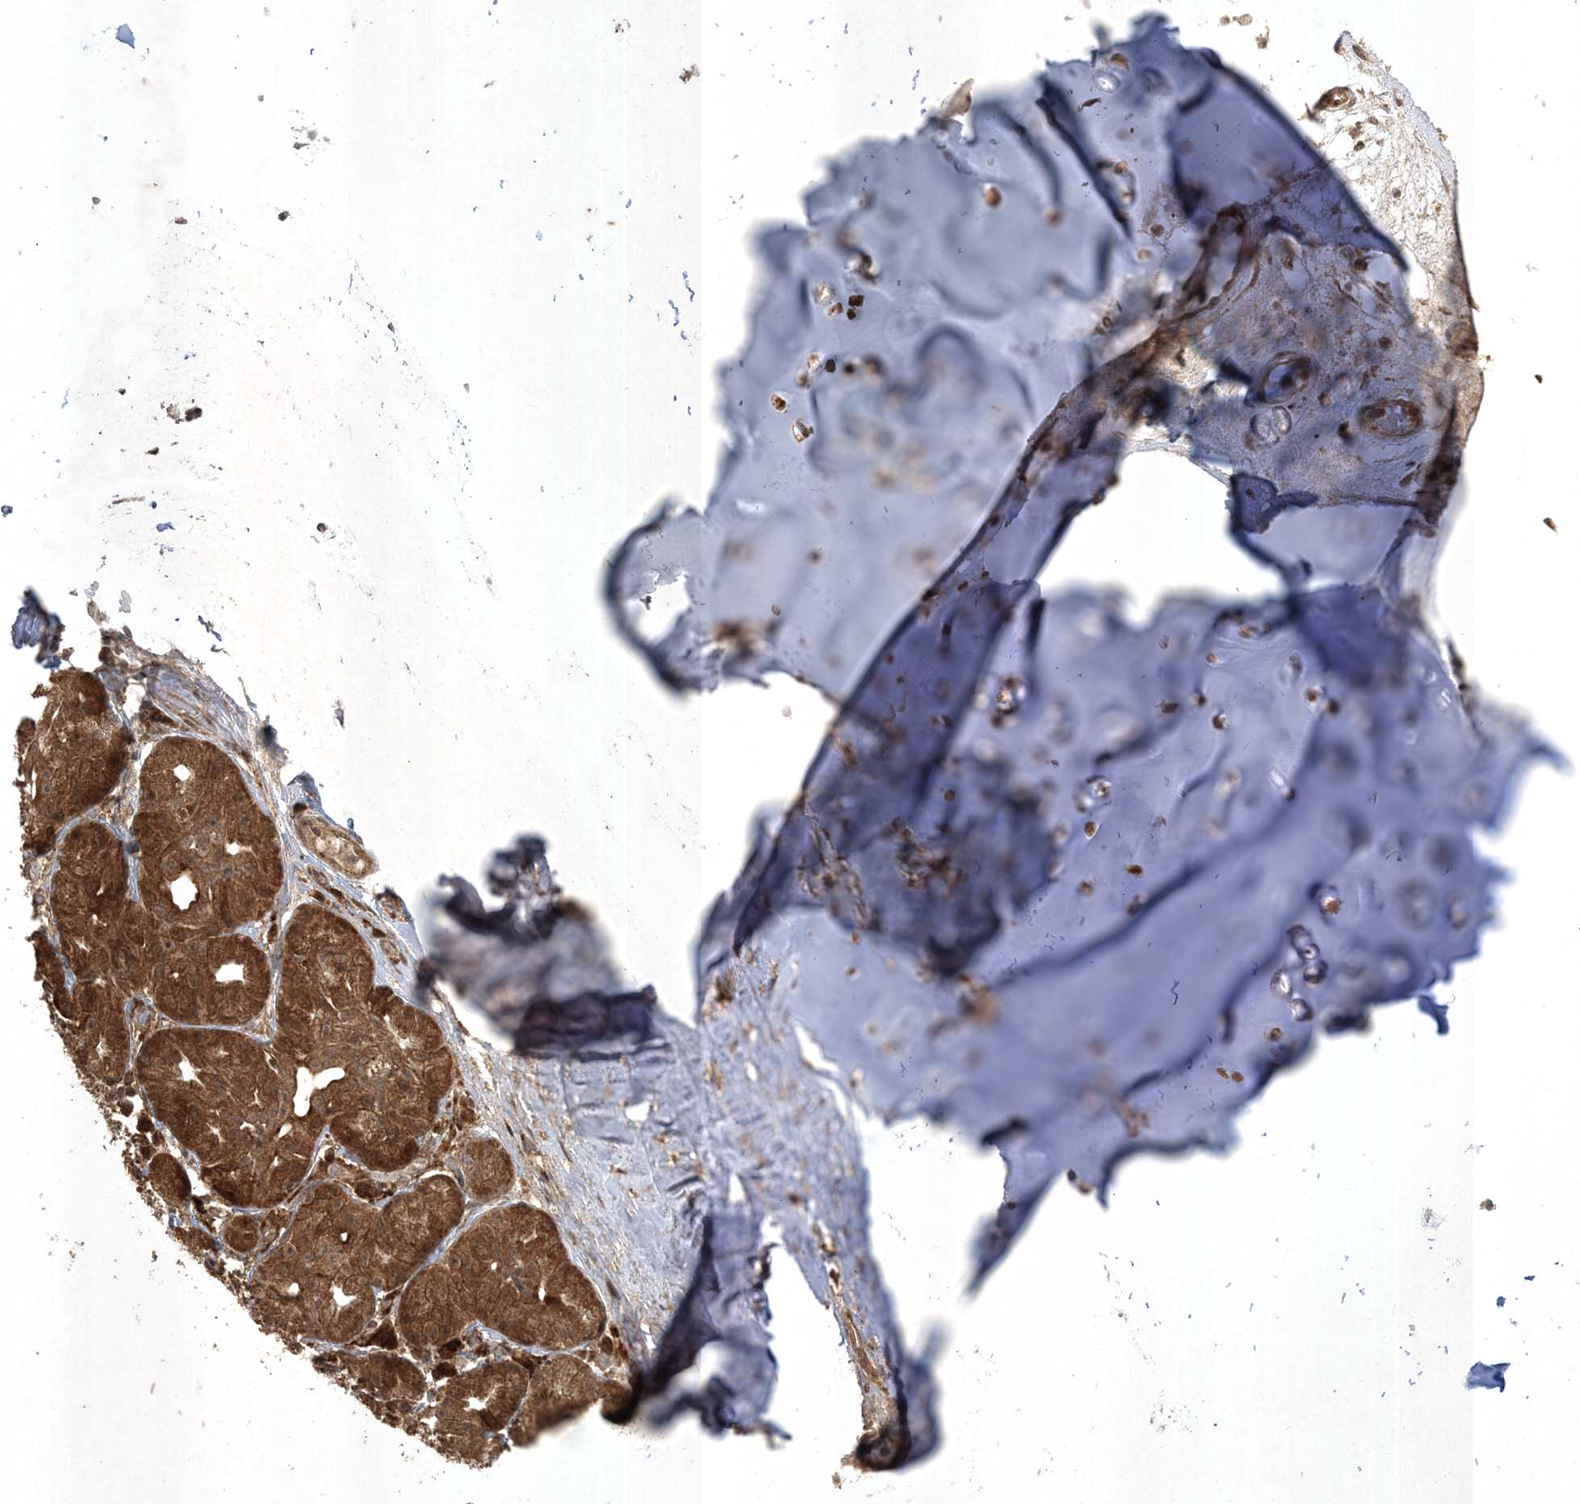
{"staining": {"intensity": "moderate", "quantity": ">75%", "location": "cytoplasmic/membranous"}, "tissue": "adipose tissue", "cell_type": "Adipocytes", "image_type": "normal", "snomed": [{"axis": "morphology", "description": "Normal tissue, NOS"}, {"axis": "morphology", "description": "Basal cell carcinoma"}, {"axis": "topography", "description": "Cartilage tissue"}, {"axis": "topography", "description": "Nasopharynx"}, {"axis": "topography", "description": "Oral tissue"}], "caption": "A high-resolution histopathology image shows immunohistochemistry (IHC) staining of unremarkable adipose tissue, which reveals moderate cytoplasmic/membranous expression in approximately >75% of adipocytes.", "gene": "RRAS", "patient": {"sex": "female", "age": 77}}